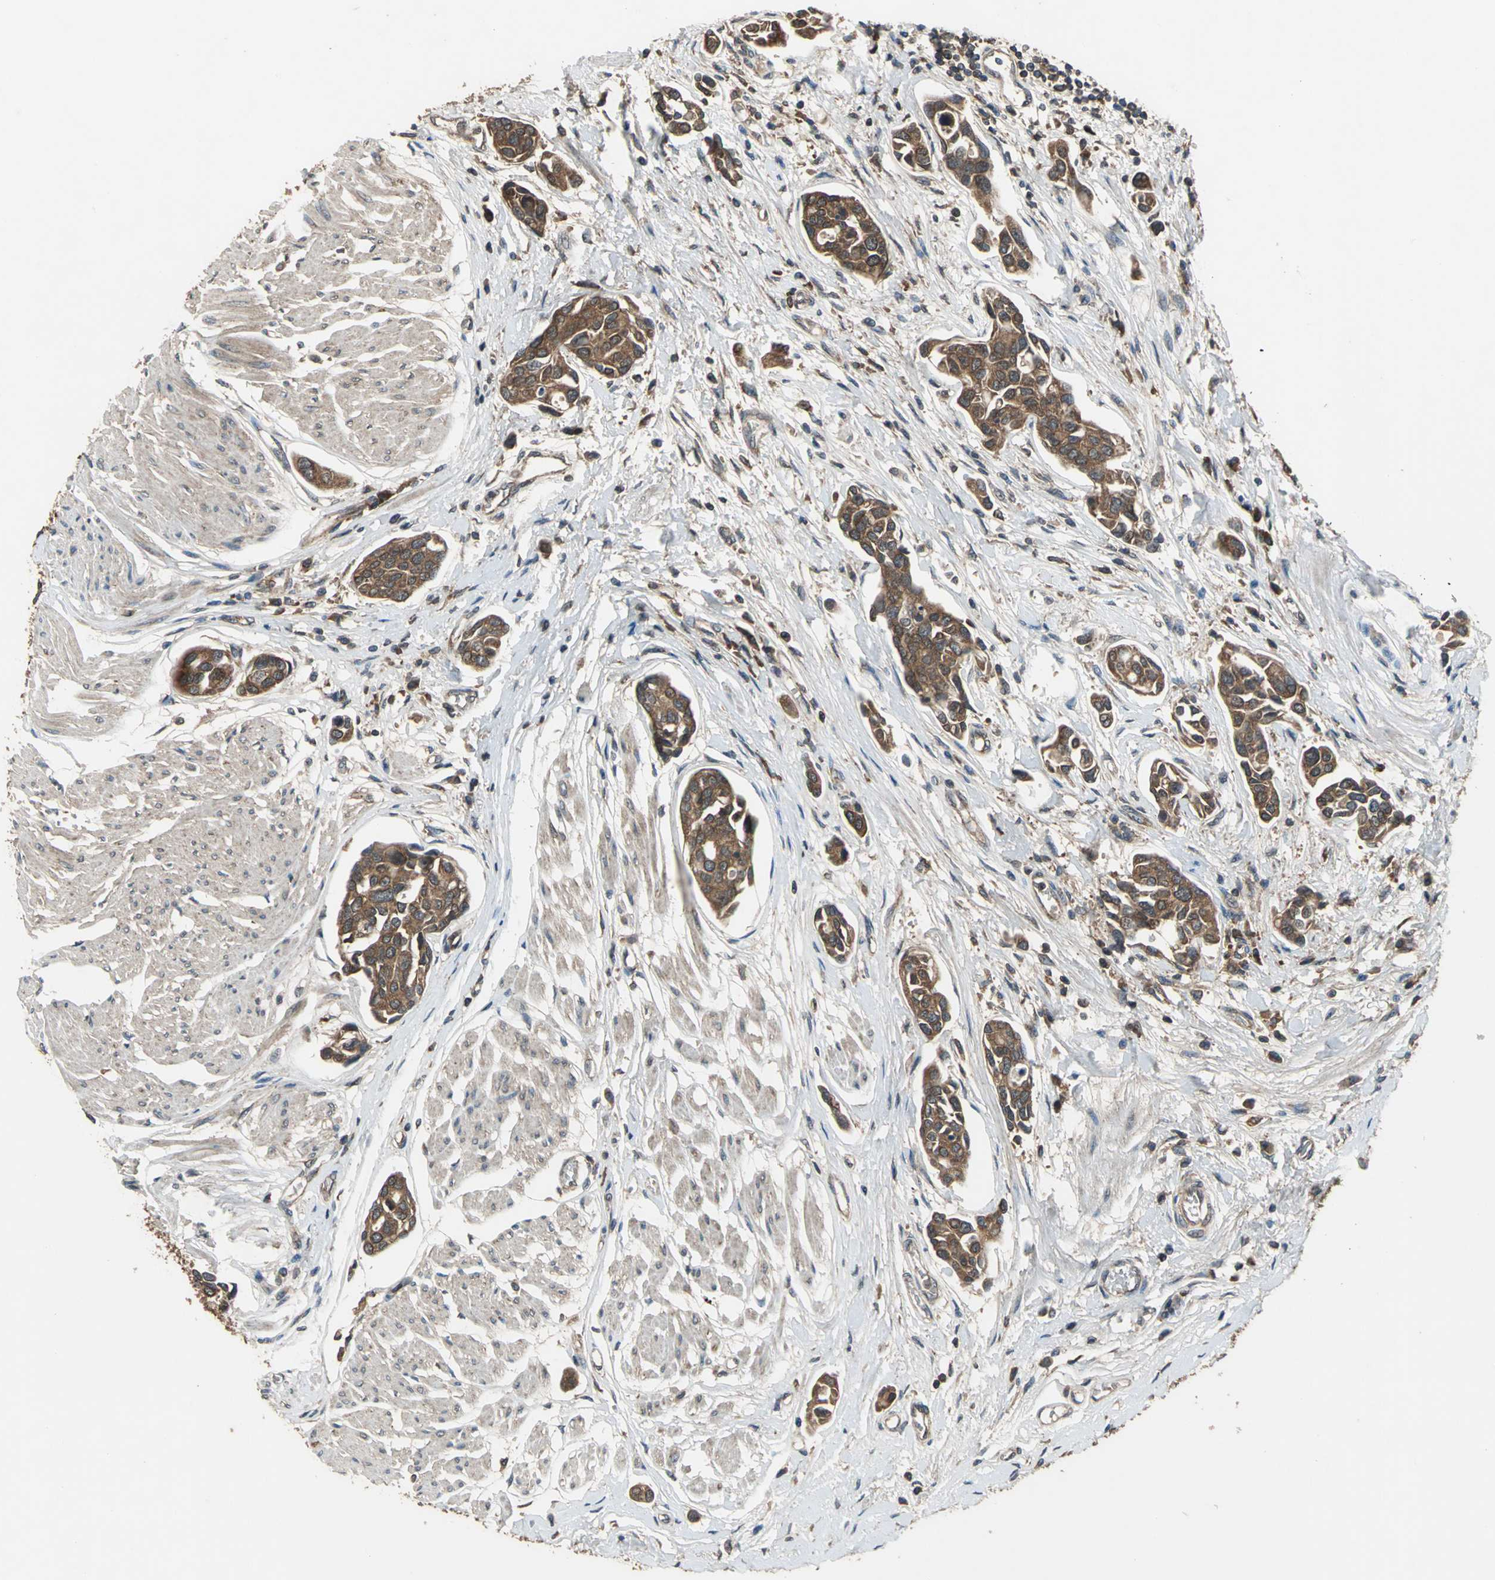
{"staining": {"intensity": "strong", "quantity": ">75%", "location": "cytoplasmic/membranous"}, "tissue": "urothelial cancer", "cell_type": "Tumor cells", "image_type": "cancer", "snomed": [{"axis": "morphology", "description": "Urothelial carcinoma, High grade"}, {"axis": "topography", "description": "Urinary bladder"}], "caption": "A histopathology image of urothelial cancer stained for a protein exhibits strong cytoplasmic/membranous brown staining in tumor cells.", "gene": "ZNF608", "patient": {"sex": "male", "age": 78}}